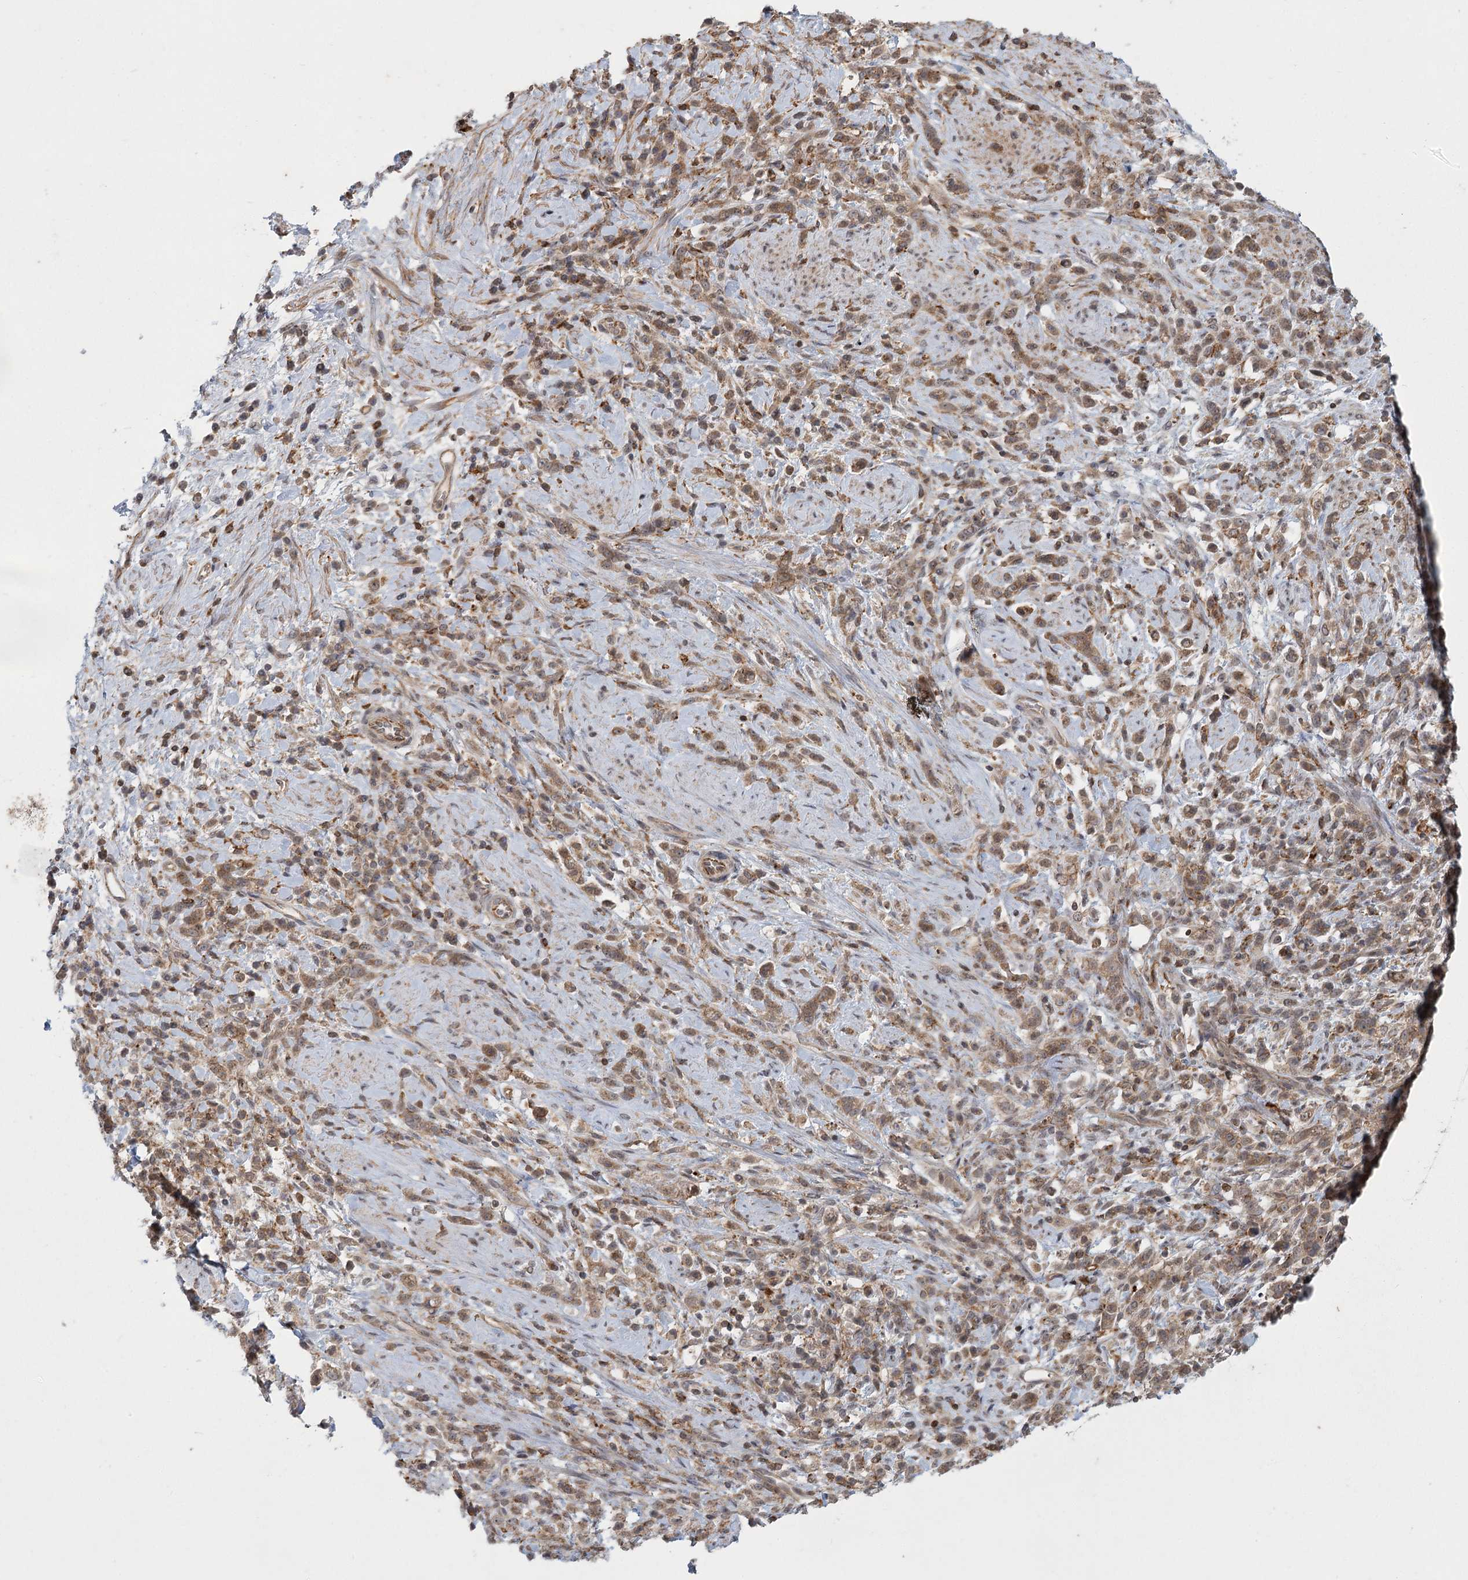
{"staining": {"intensity": "moderate", "quantity": ">75%", "location": "cytoplasmic/membranous"}, "tissue": "stomach cancer", "cell_type": "Tumor cells", "image_type": "cancer", "snomed": [{"axis": "morphology", "description": "Adenocarcinoma, NOS"}, {"axis": "topography", "description": "Stomach"}], "caption": "Immunohistochemical staining of stomach cancer (adenocarcinoma) exhibits medium levels of moderate cytoplasmic/membranous staining in approximately >75% of tumor cells. The staining was performed using DAB (3,3'-diaminobenzidine) to visualize the protein expression in brown, while the nuclei were stained in blue with hematoxylin (Magnification: 20x).", "gene": "MEPE", "patient": {"sex": "female", "age": 60}}